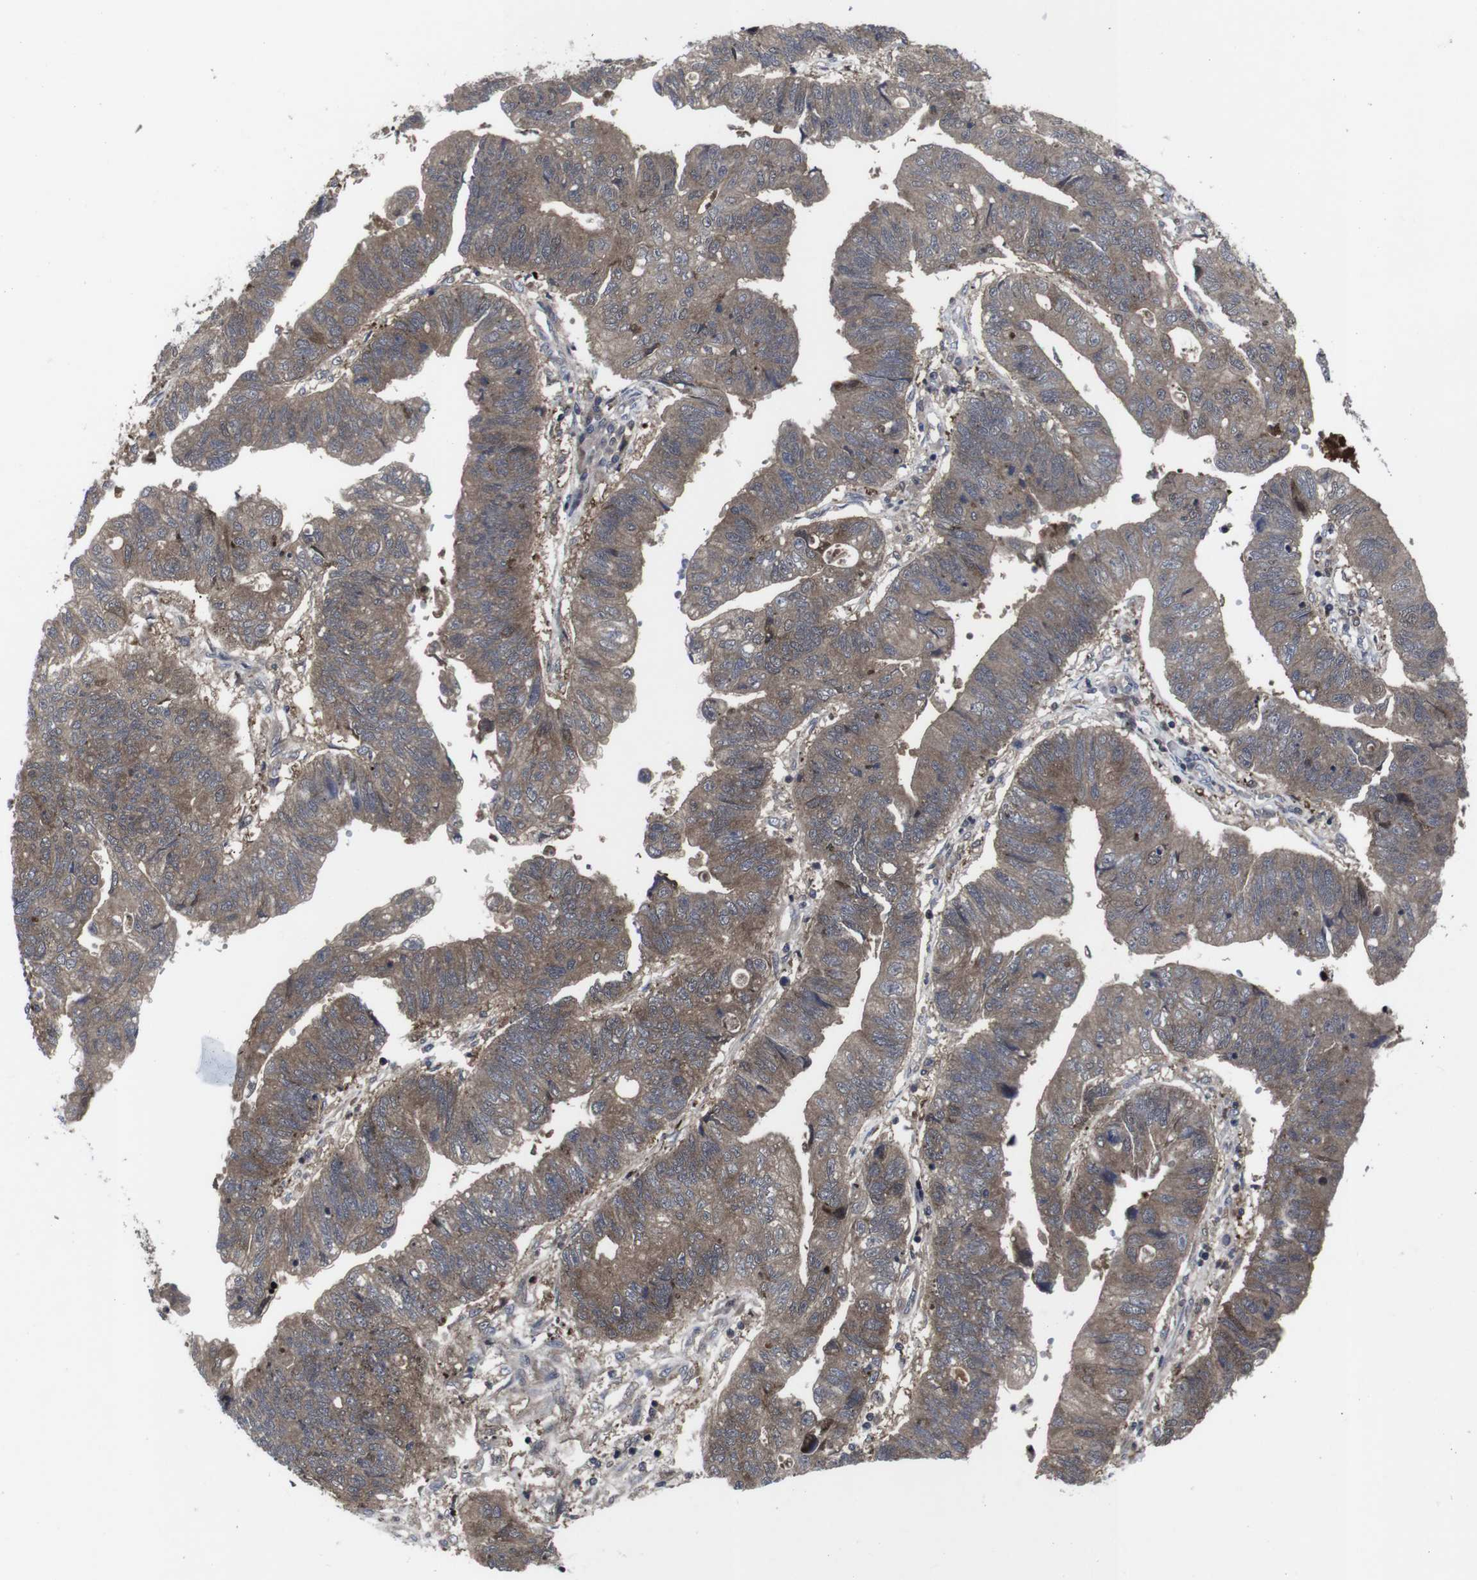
{"staining": {"intensity": "moderate", "quantity": ">75%", "location": "cytoplasmic/membranous"}, "tissue": "stomach cancer", "cell_type": "Tumor cells", "image_type": "cancer", "snomed": [{"axis": "morphology", "description": "Adenocarcinoma, NOS"}, {"axis": "topography", "description": "Stomach"}], "caption": "The photomicrograph shows a brown stain indicating the presence of a protein in the cytoplasmic/membranous of tumor cells in stomach cancer (adenocarcinoma). (Stains: DAB in brown, nuclei in blue, Microscopy: brightfield microscopy at high magnification).", "gene": "HPRT1", "patient": {"sex": "male", "age": 59}}